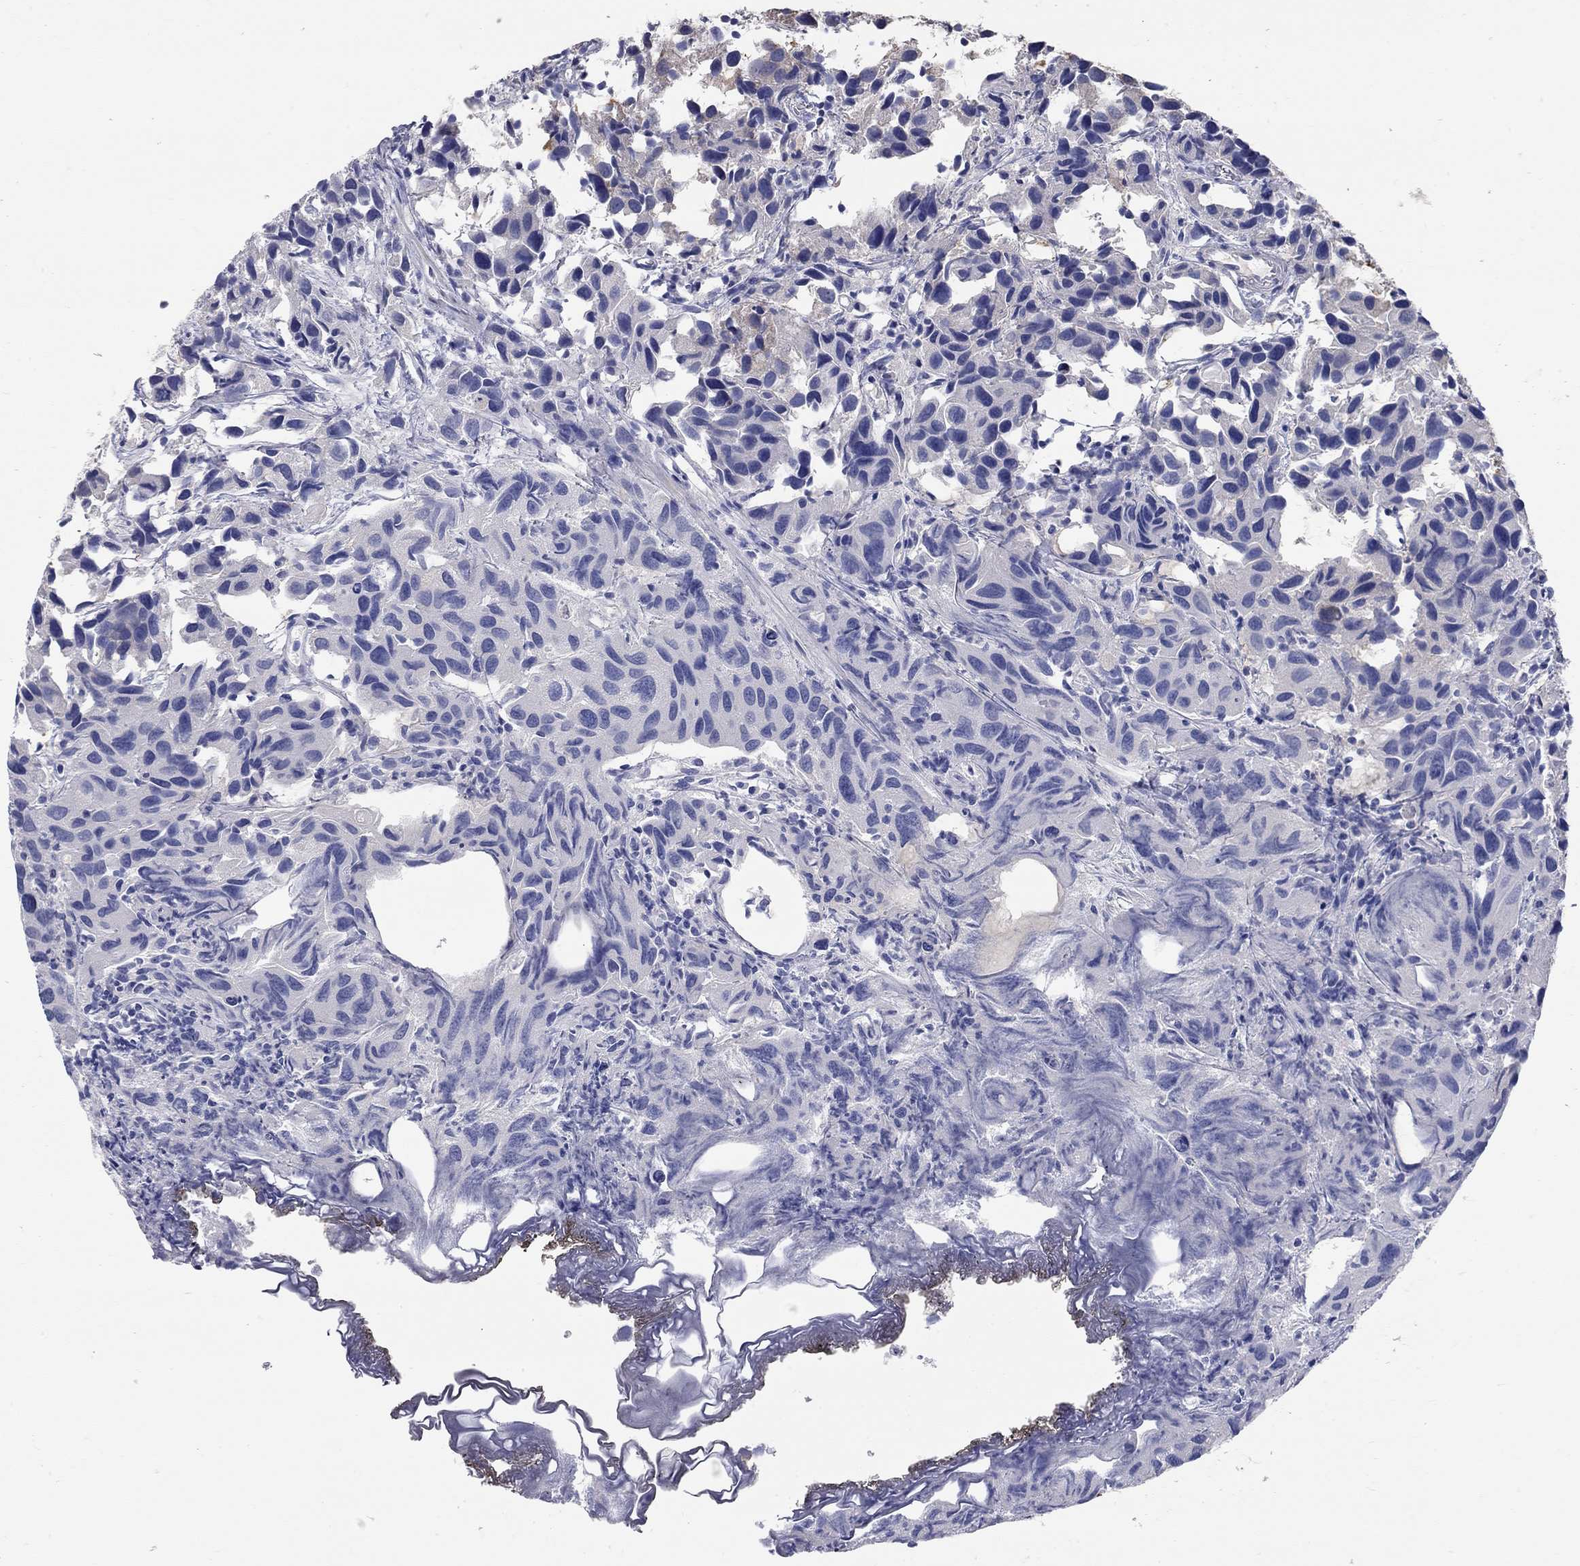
{"staining": {"intensity": "negative", "quantity": "none", "location": "none"}, "tissue": "urothelial cancer", "cell_type": "Tumor cells", "image_type": "cancer", "snomed": [{"axis": "morphology", "description": "Urothelial carcinoma, High grade"}, {"axis": "topography", "description": "Urinary bladder"}], "caption": "Tumor cells are negative for brown protein staining in urothelial carcinoma (high-grade).", "gene": "CFAP161", "patient": {"sex": "male", "age": 79}}